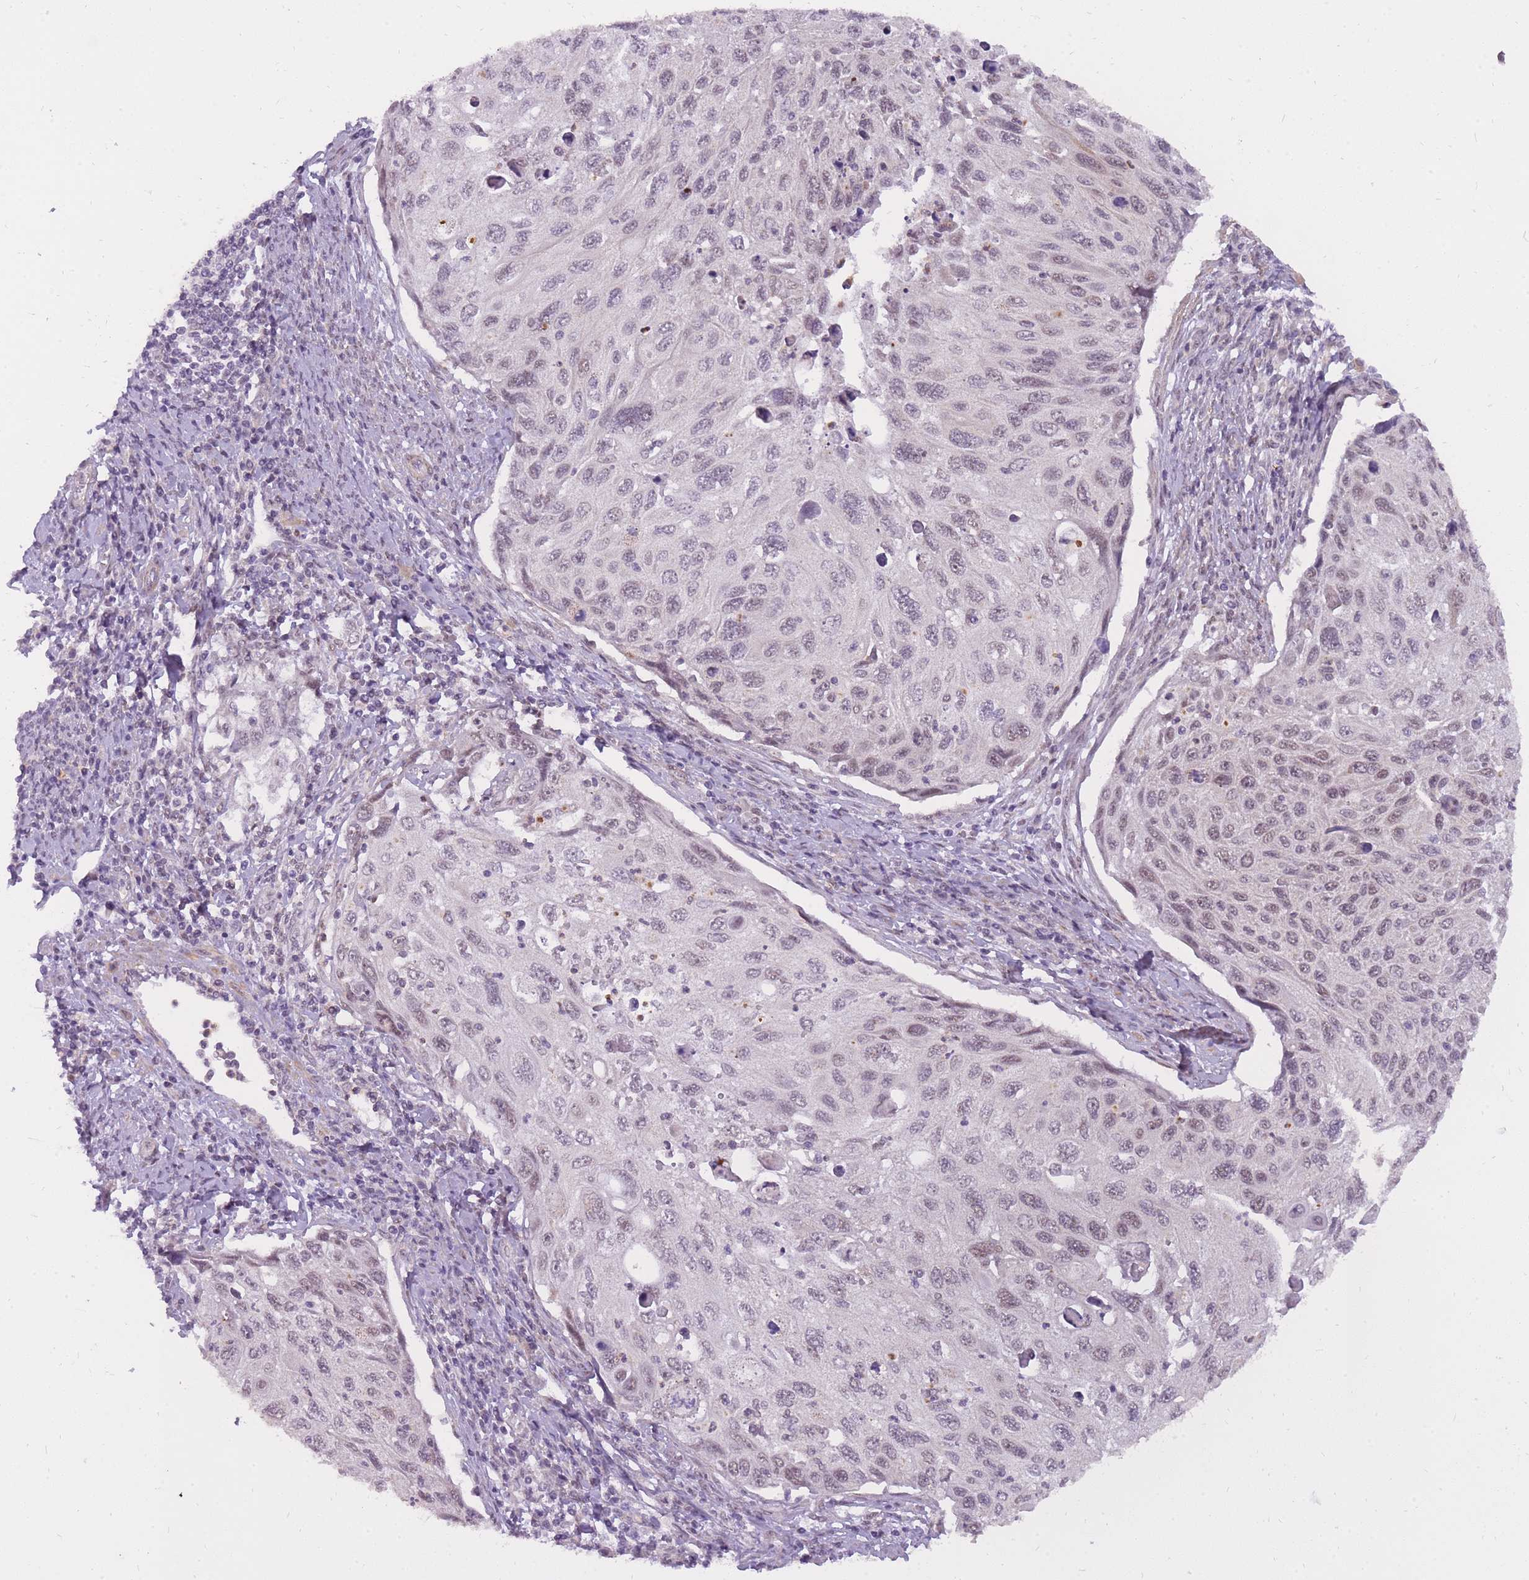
{"staining": {"intensity": "weak", "quantity": "<25%", "location": "nuclear"}, "tissue": "cervical cancer", "cell_type": "Tumor cells", "image_type": "cancer", "snomed": [{"axis": "morphology", "description": "Squamous cell carcinoma, NOS"}, {"axis": "topography", "description": "Cervix"}], "caption": "High magnification brightfield microscopy of squamous cell carcinoma (cervical) stained with DAB (brown) and counterstained with hematoxylin (blue): tumor cells show no significant positivity.", "gene": "TIGD1", "patient": {"sex": "female", "age": 70}}